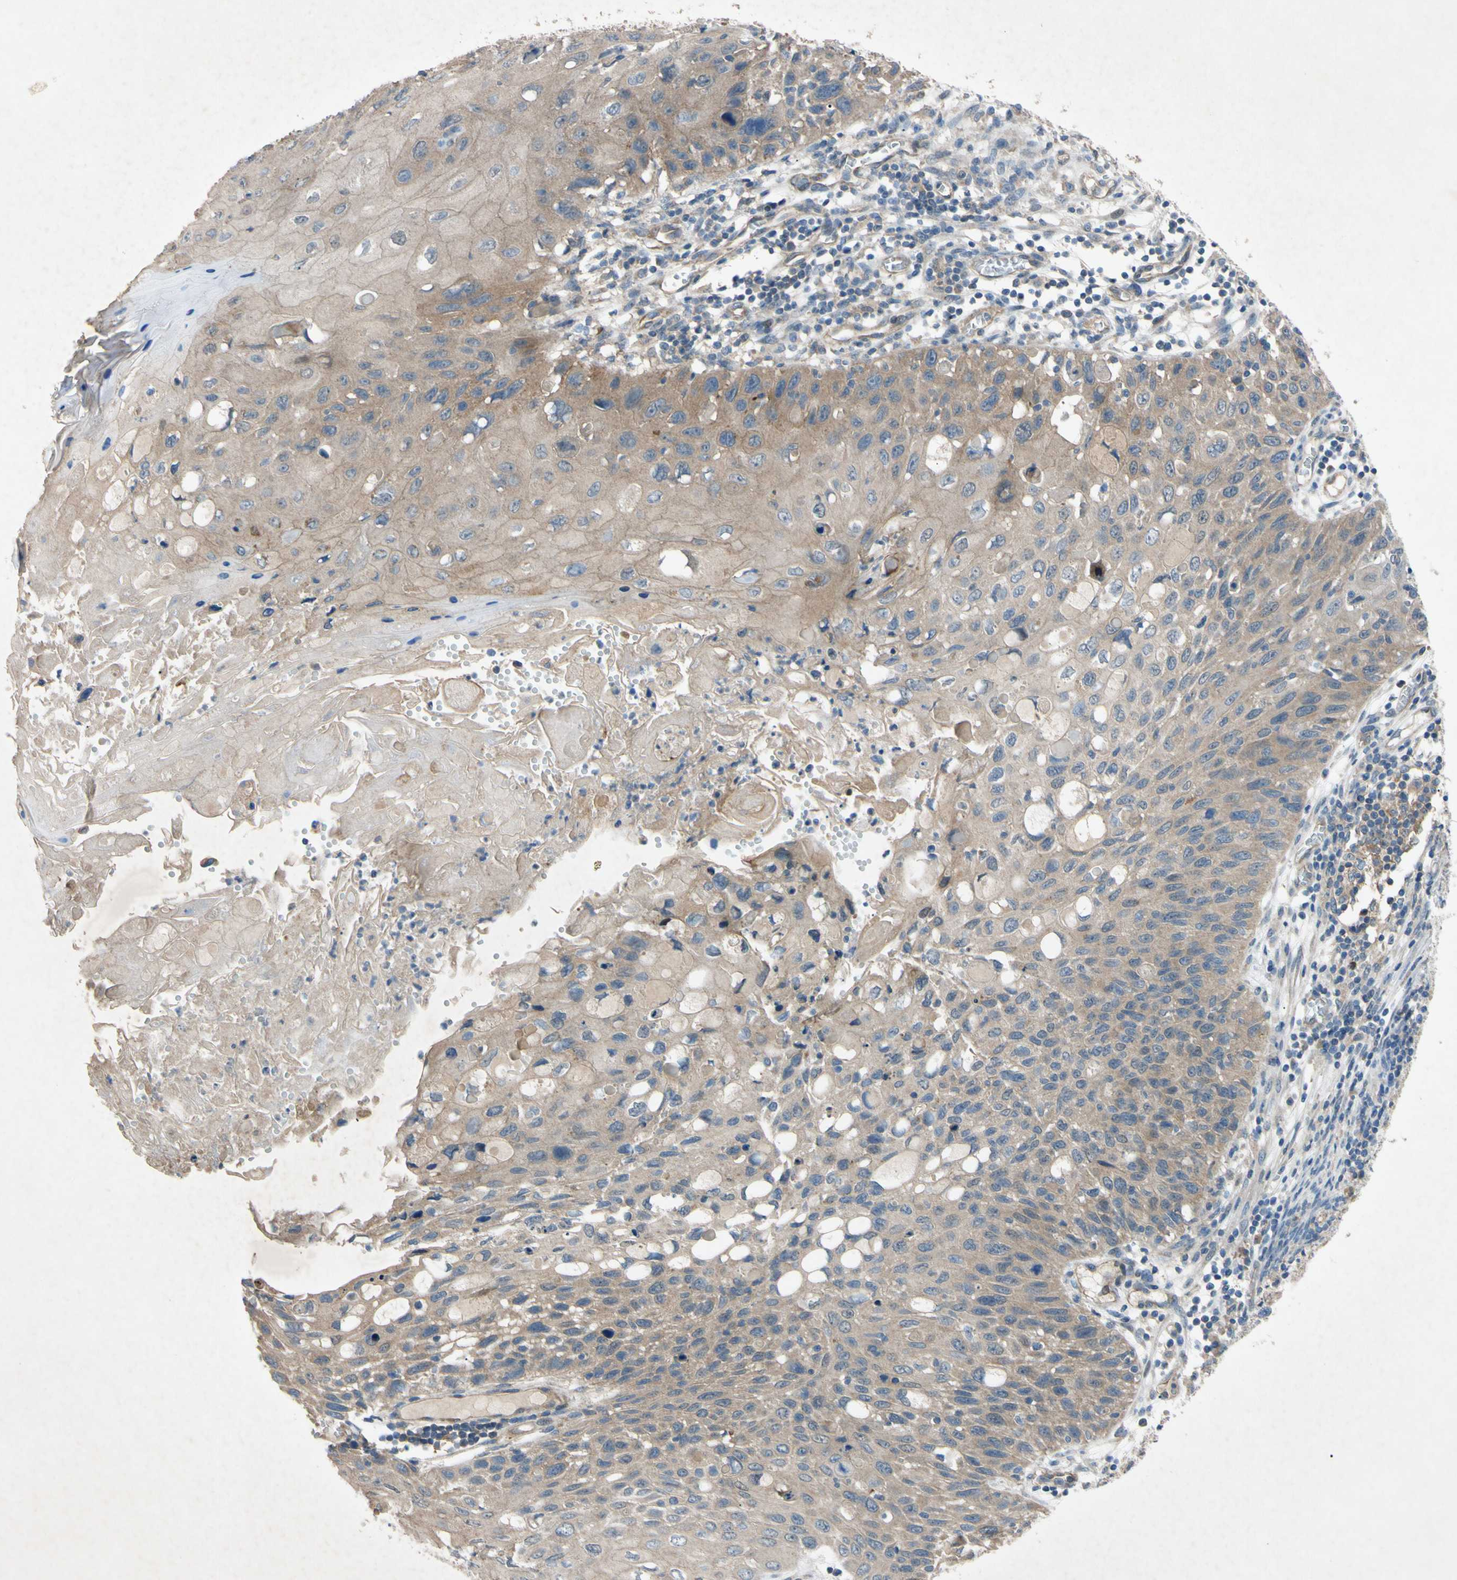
{"staining": {"intensity": "moderate", "quantity": ">75%", "location": "cytoplasmic/membranous"}, "tissue": "cervical cancer", "cell_type": "Tumor cells", "image_type": "cancer", "snomed": [{"axis": "morphology", "description": "Squamous cell carcinoma, NOS"}, {"axis": "topography", "description": "Cervix"}], "caption": "The photomicrograph demonstrates immunohistochemical staining of squamous cell carcinoma (cervical). There is moderate cytoplasmic/membranous positivity is present in about >75% of tumor cells. (IHC, brightfield microscopy, high magnification).", "gene": "HILPDA", "patient": {"sex": "female", "age": 70}}